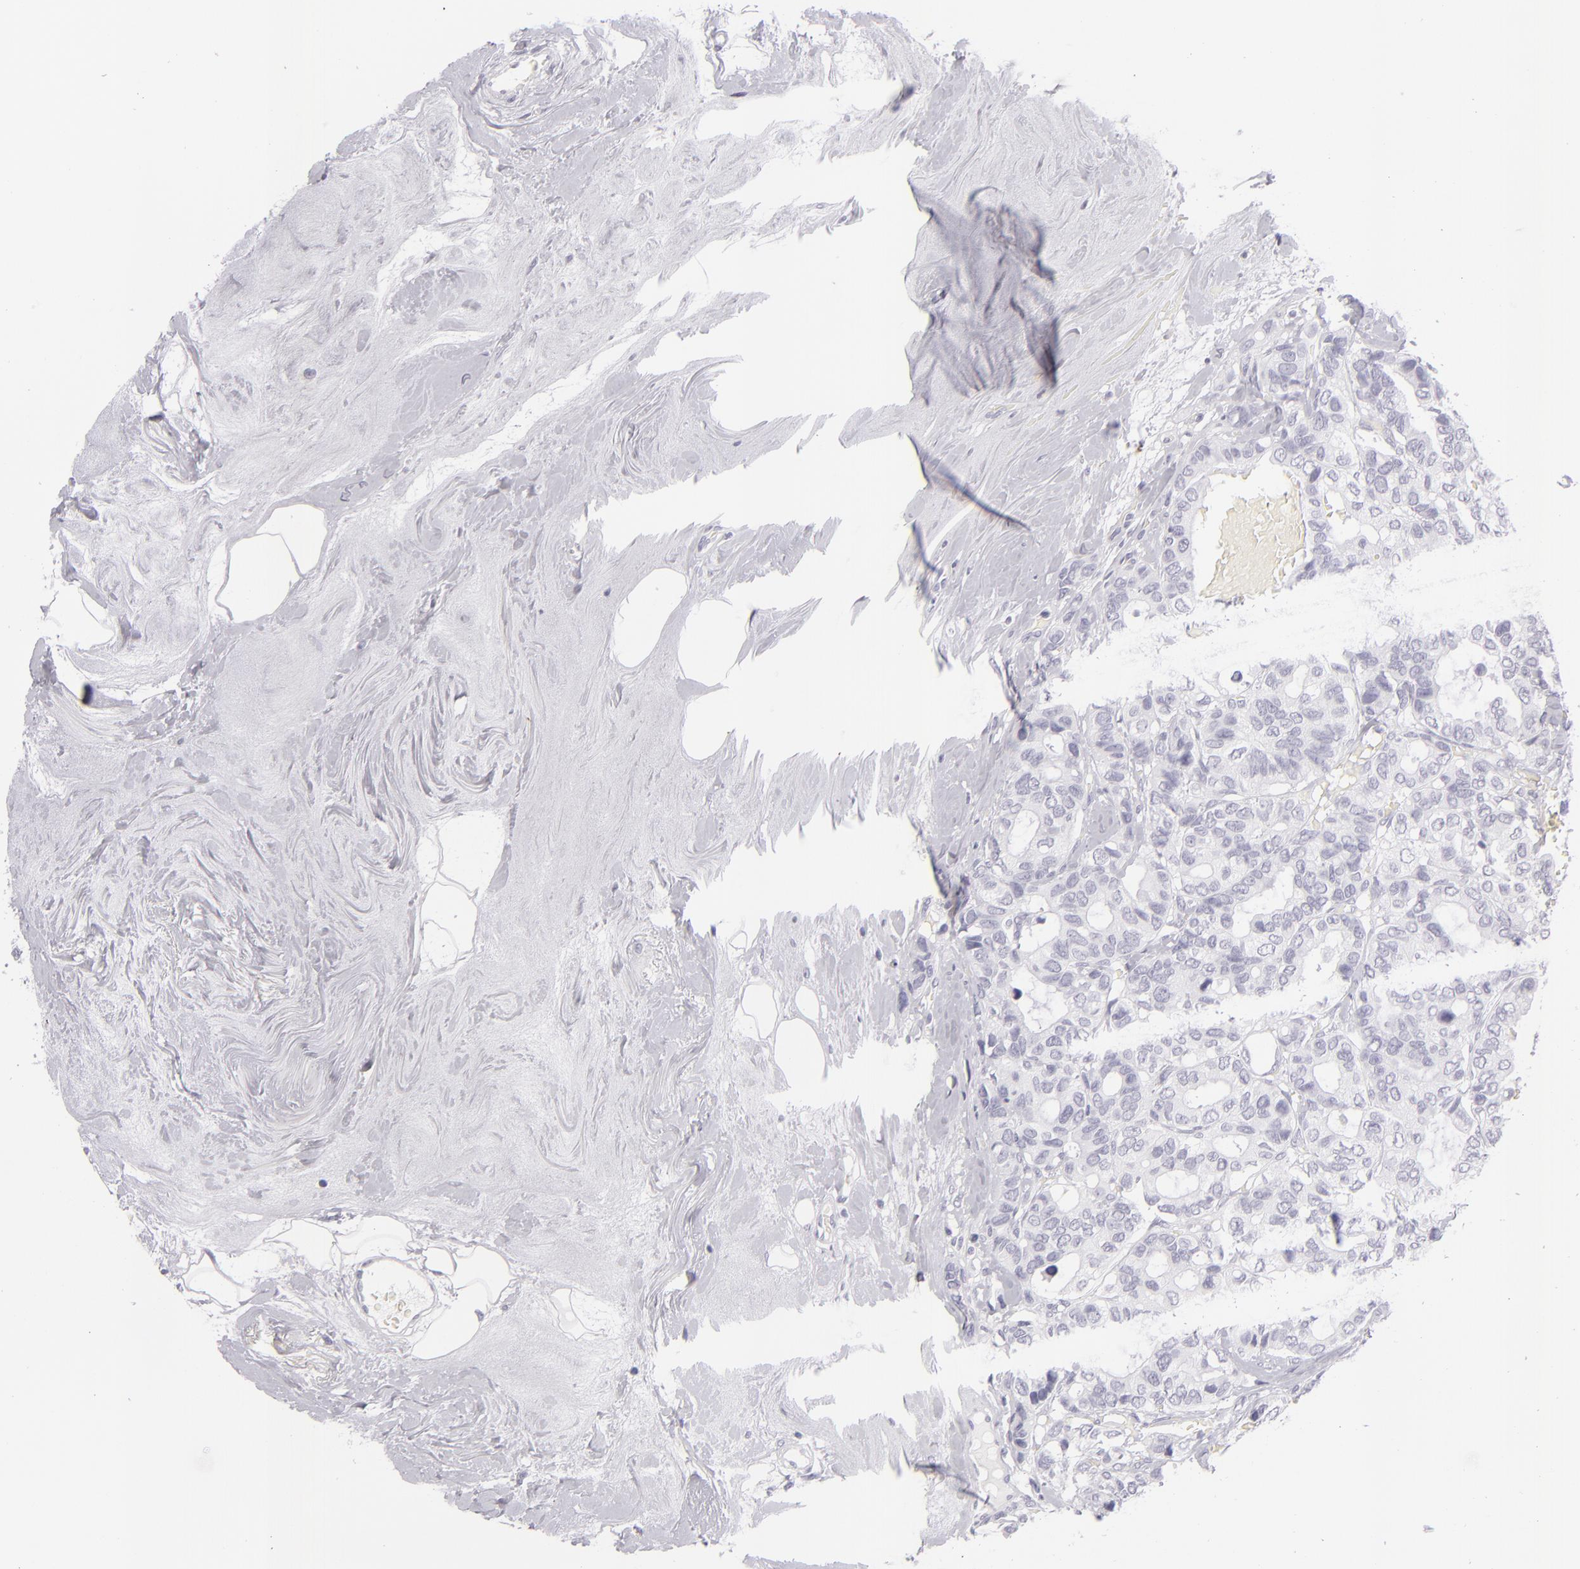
{"staining": {"intensity": "negative", "quantity": "none", "location": "none"}, "tissue": "breast cancer", "cell_type": "Tumor cells", "image_type": "cancer", "snomed": [{"axis": "morphology", "description": "Duct carcinoma"}, {"axis": "topography", "description": "Breast"}], "caption": "High power microscopy image of an immunohistochemistry (IHC) micrograph of infiltrating ductal carcinoma (breast), revealing no significant staining in tumor cells. The staining is performed using DAB brown chromogen with nuclei counter-stained in using hematoxylin.", "gene": "VIL1", "patient": {"sex": "female", "age": 69}}